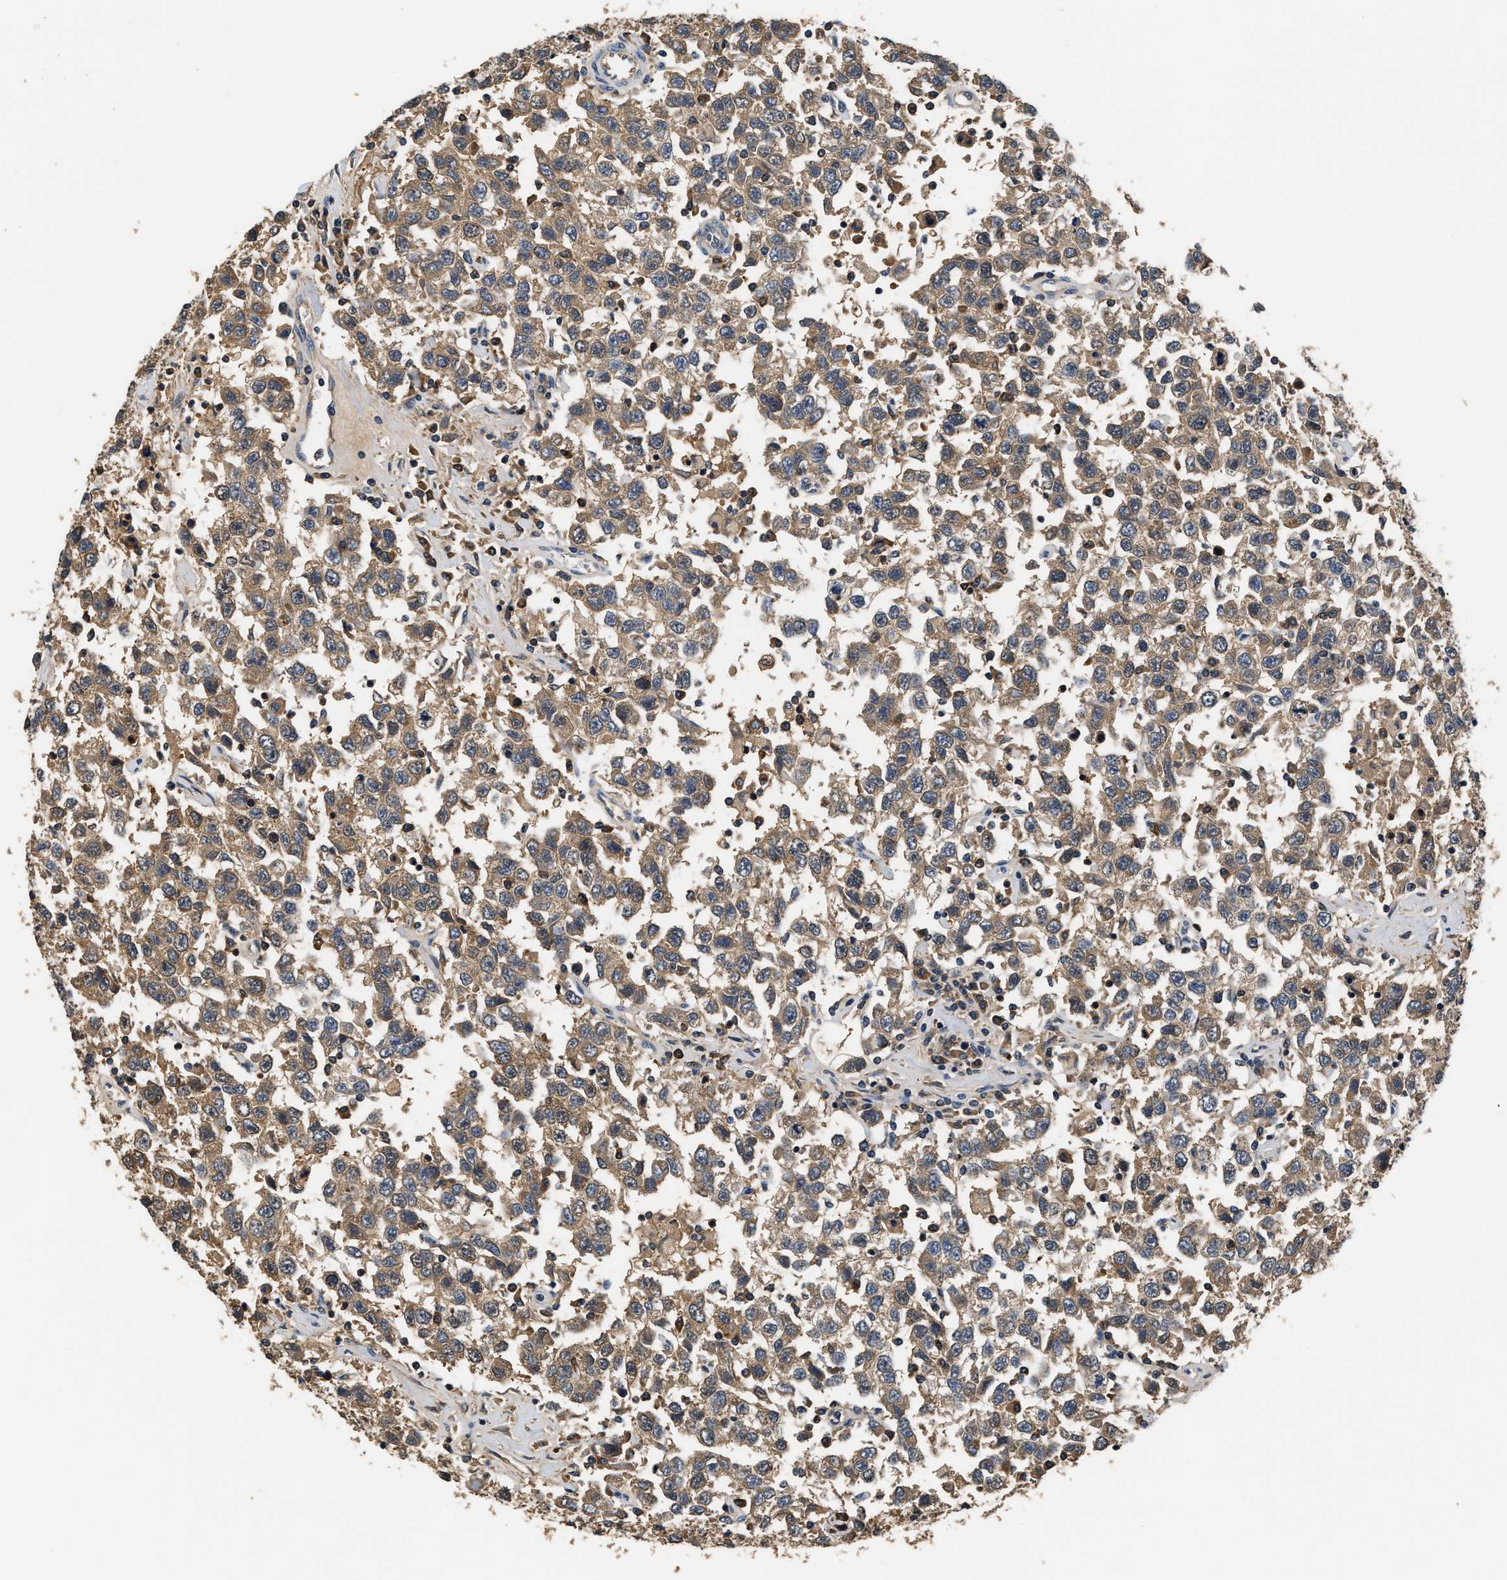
{"staining": {"intensity": "moderate", "quantity": ">75%", "location": "cytoplasmic/membranous"}, "tissue": "testis cancer", "cell_type": "Tumor cells", "image_type": "cancer", "snomed": [{"axis": "morphology", "description": "Seminoma, NOS"}, {"axis": "topography", "description": "Testis"}], "caption": "Immunohistochemistry of testis cancer (seminoma) demonstrates medium levels of moderate cytoplasmic/membranous staining in approximately >75% of tumor cells. Using DAB (brown) and hematoxylin (blue) stains, captured at high magnification using brightfield microscopy.", "gene": "GPI", "patient": {"sex": "male", "age": 41}}